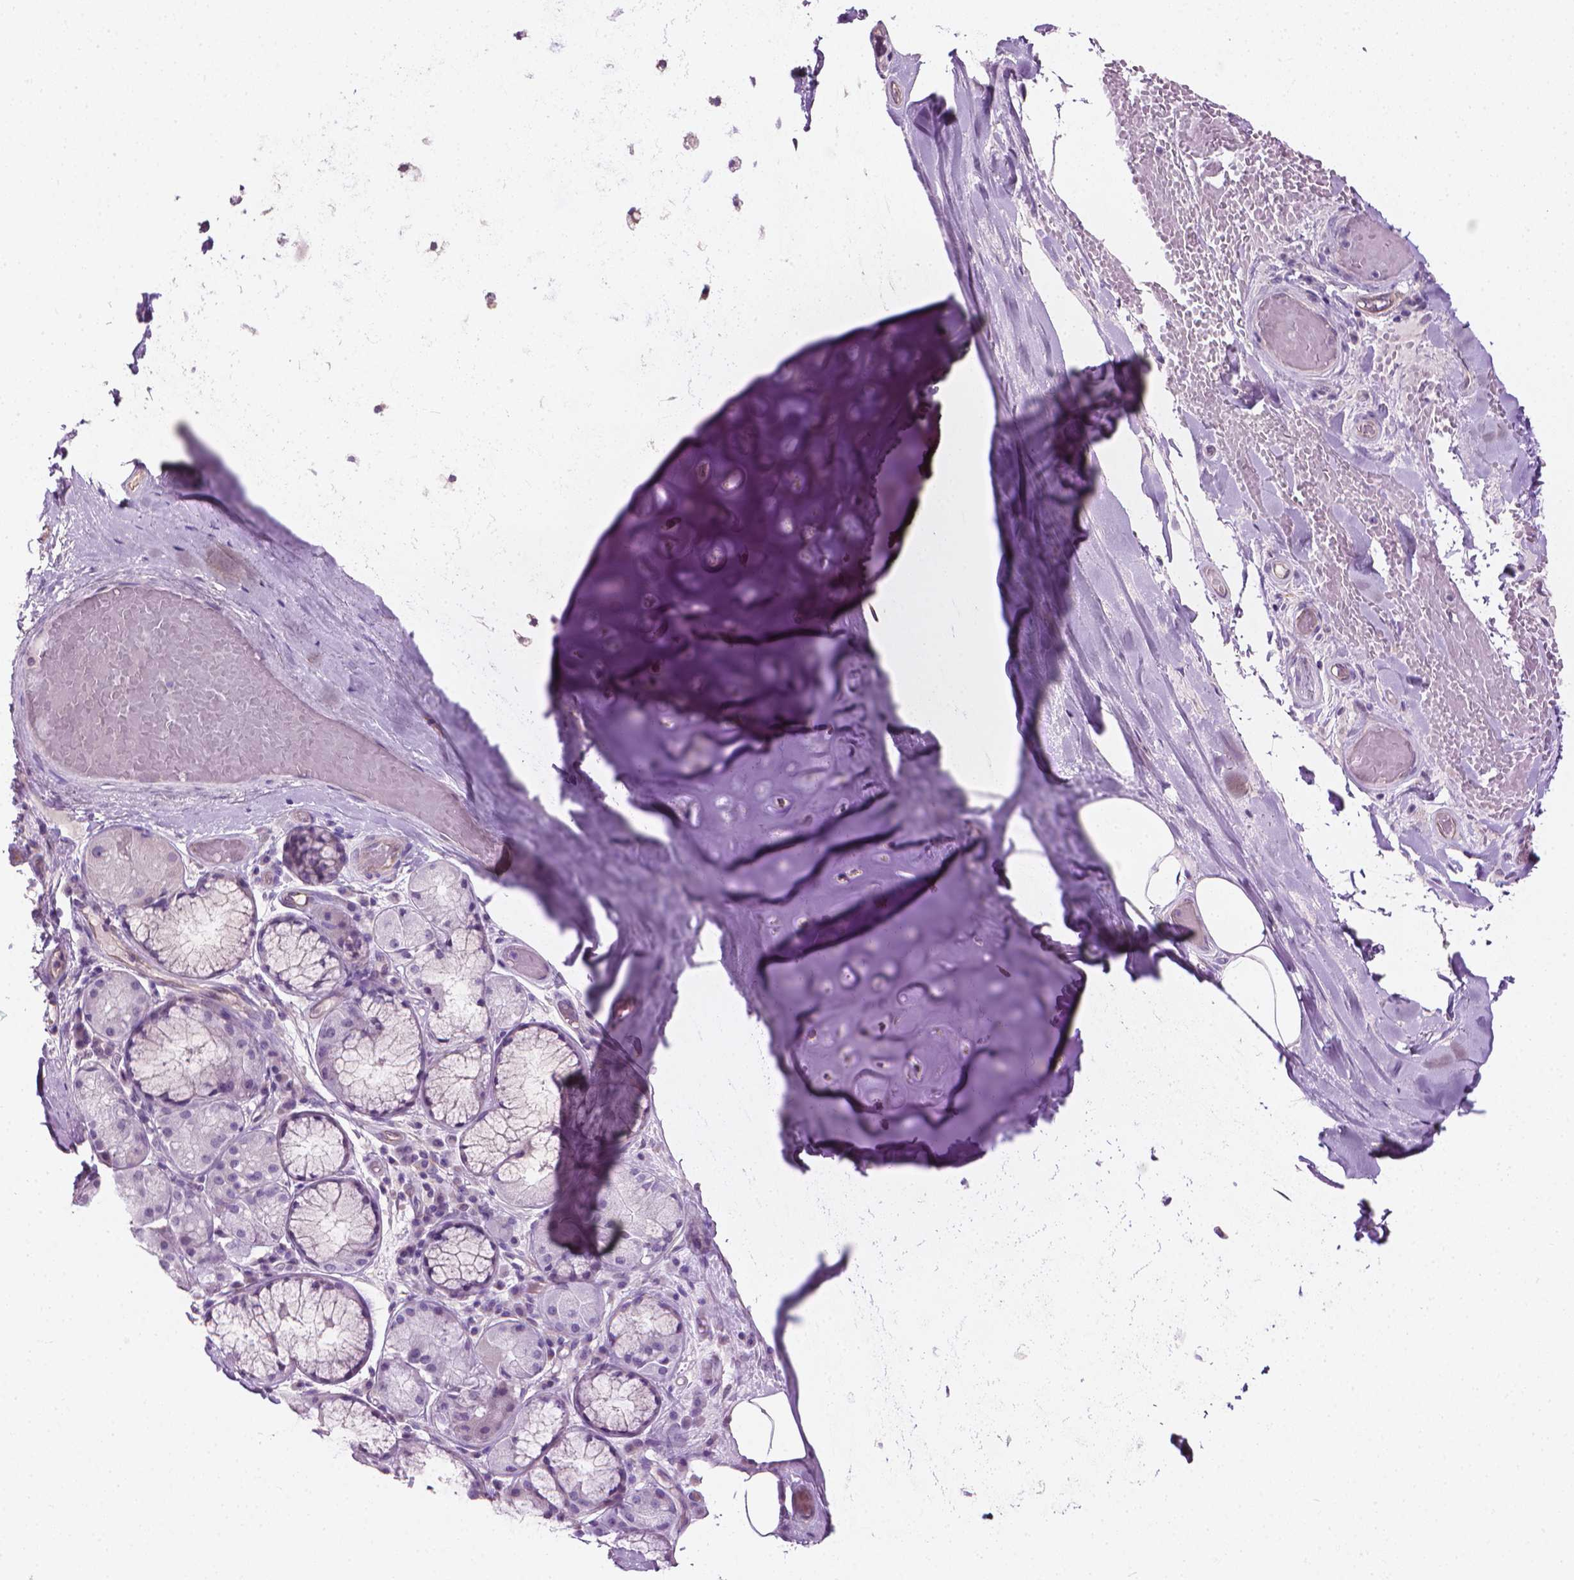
{"staining": {"intensity": "negative", "quantity": "none", "location": "none"}, "tissue": "soft tissue", "cell_type": "Chondrocytes", "image_type": "normal", "snomed": [{"axis": "morphology", "description": "Normal tissue, NOS"}, {"axis": "topography", "description": "Cartilage tissue"}, {"axis": "topography", "description": "Bronchus"}], "caption": "DAB (3,3'-diaminobenzidine) immunohistochemical staining of unremarkable human soft tissue exhibits no significant positivity in chondrocytes. The staining is performed using DAB brown chromogen with nuclei counter-stained in using hematoxylin.", "gene": "KRT73", "patient": {"sex": "male", "age": 64}}